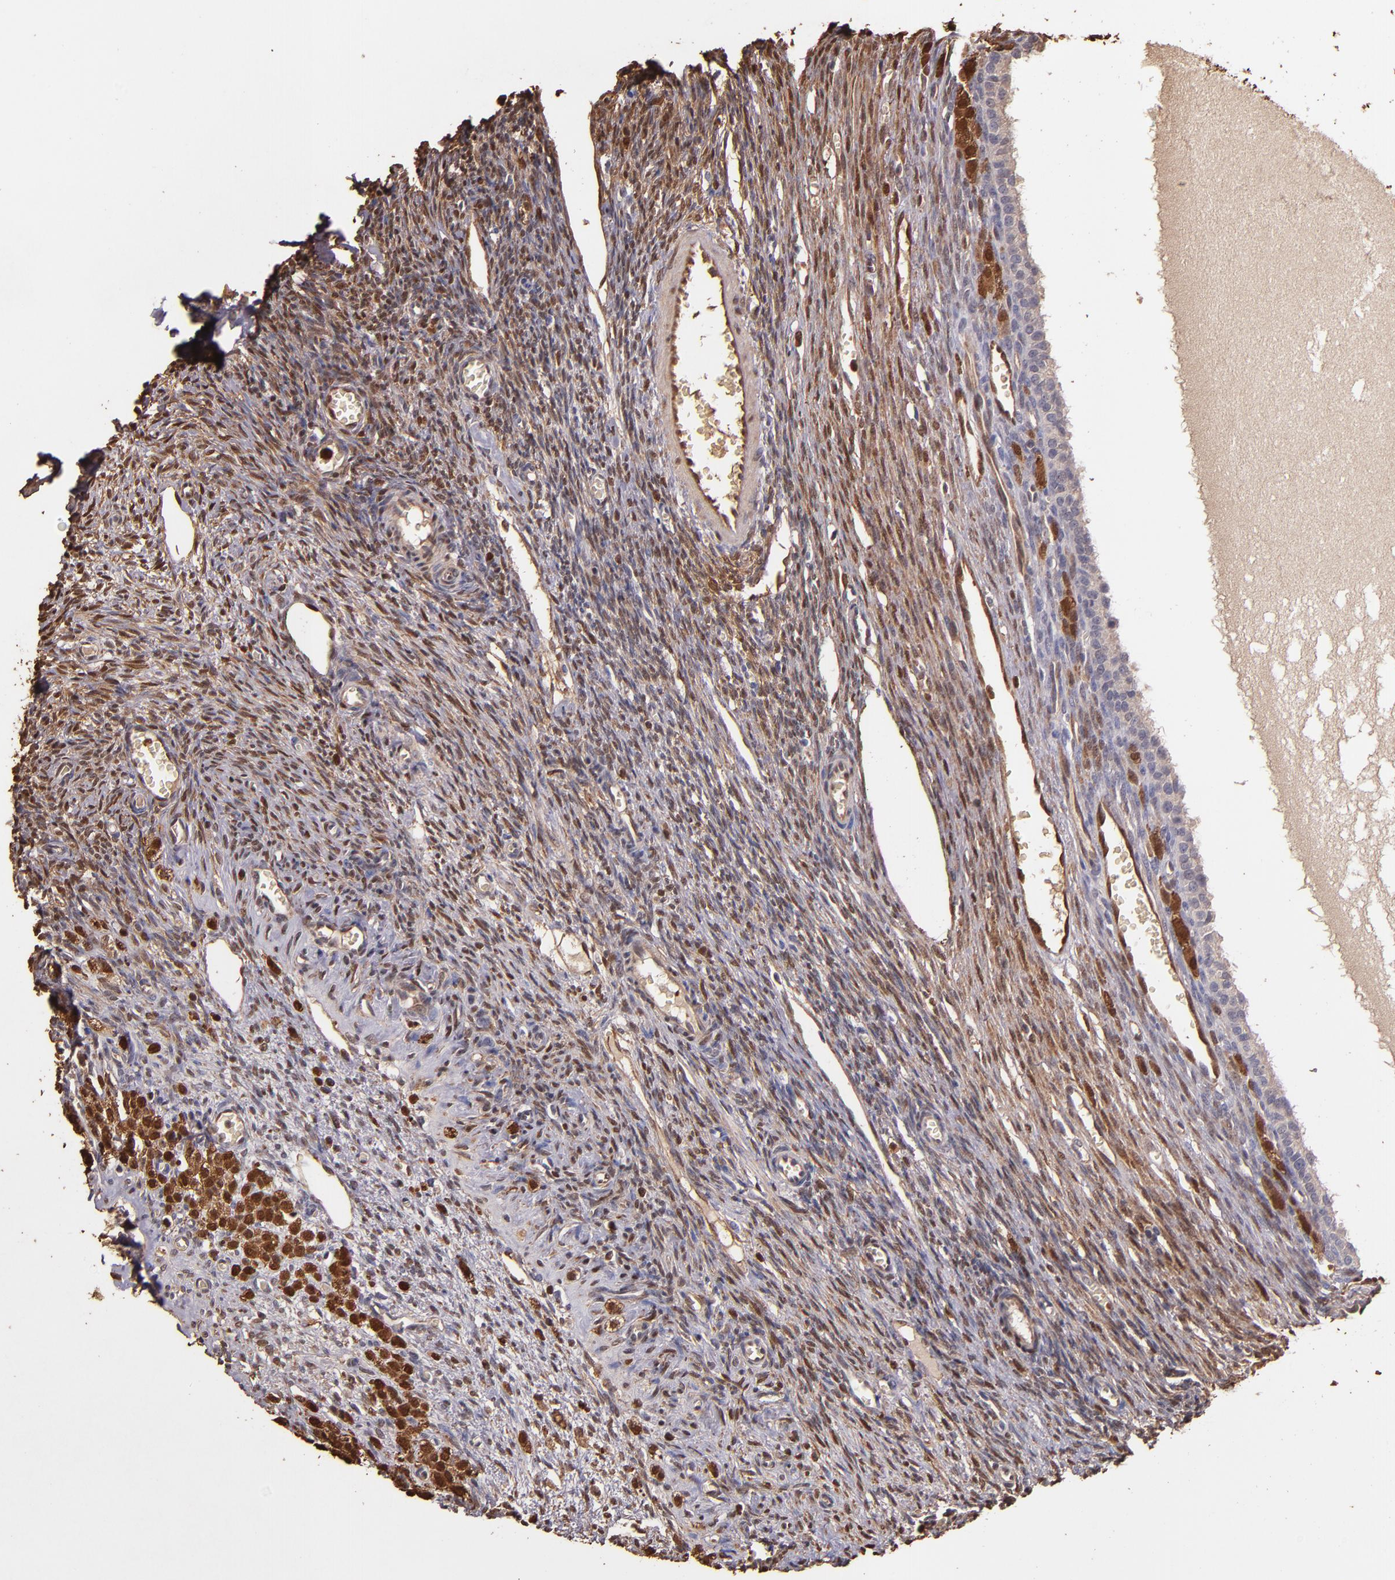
{"staining": {"intensity": "strong", "quantity": ">75%", "location": "cytoplasmic/membranous,nuclear"}, "tissue": "ovary", "cell_type": "Follicle cells", "image_type": "normal", "snomed": [{"axis": "morphology", "description": "Normal tissue, NOS"}, {"axis": "topography", "description": "Ovary"}], "caption": "Protein expression analysis of unremarkable human ovary reveals strong cytoplasmic/membranous,nuclear expression in approximately >75% of follicle cells.", "gene": "S100A6", "patient": {"sex": "female", "age": 27}}